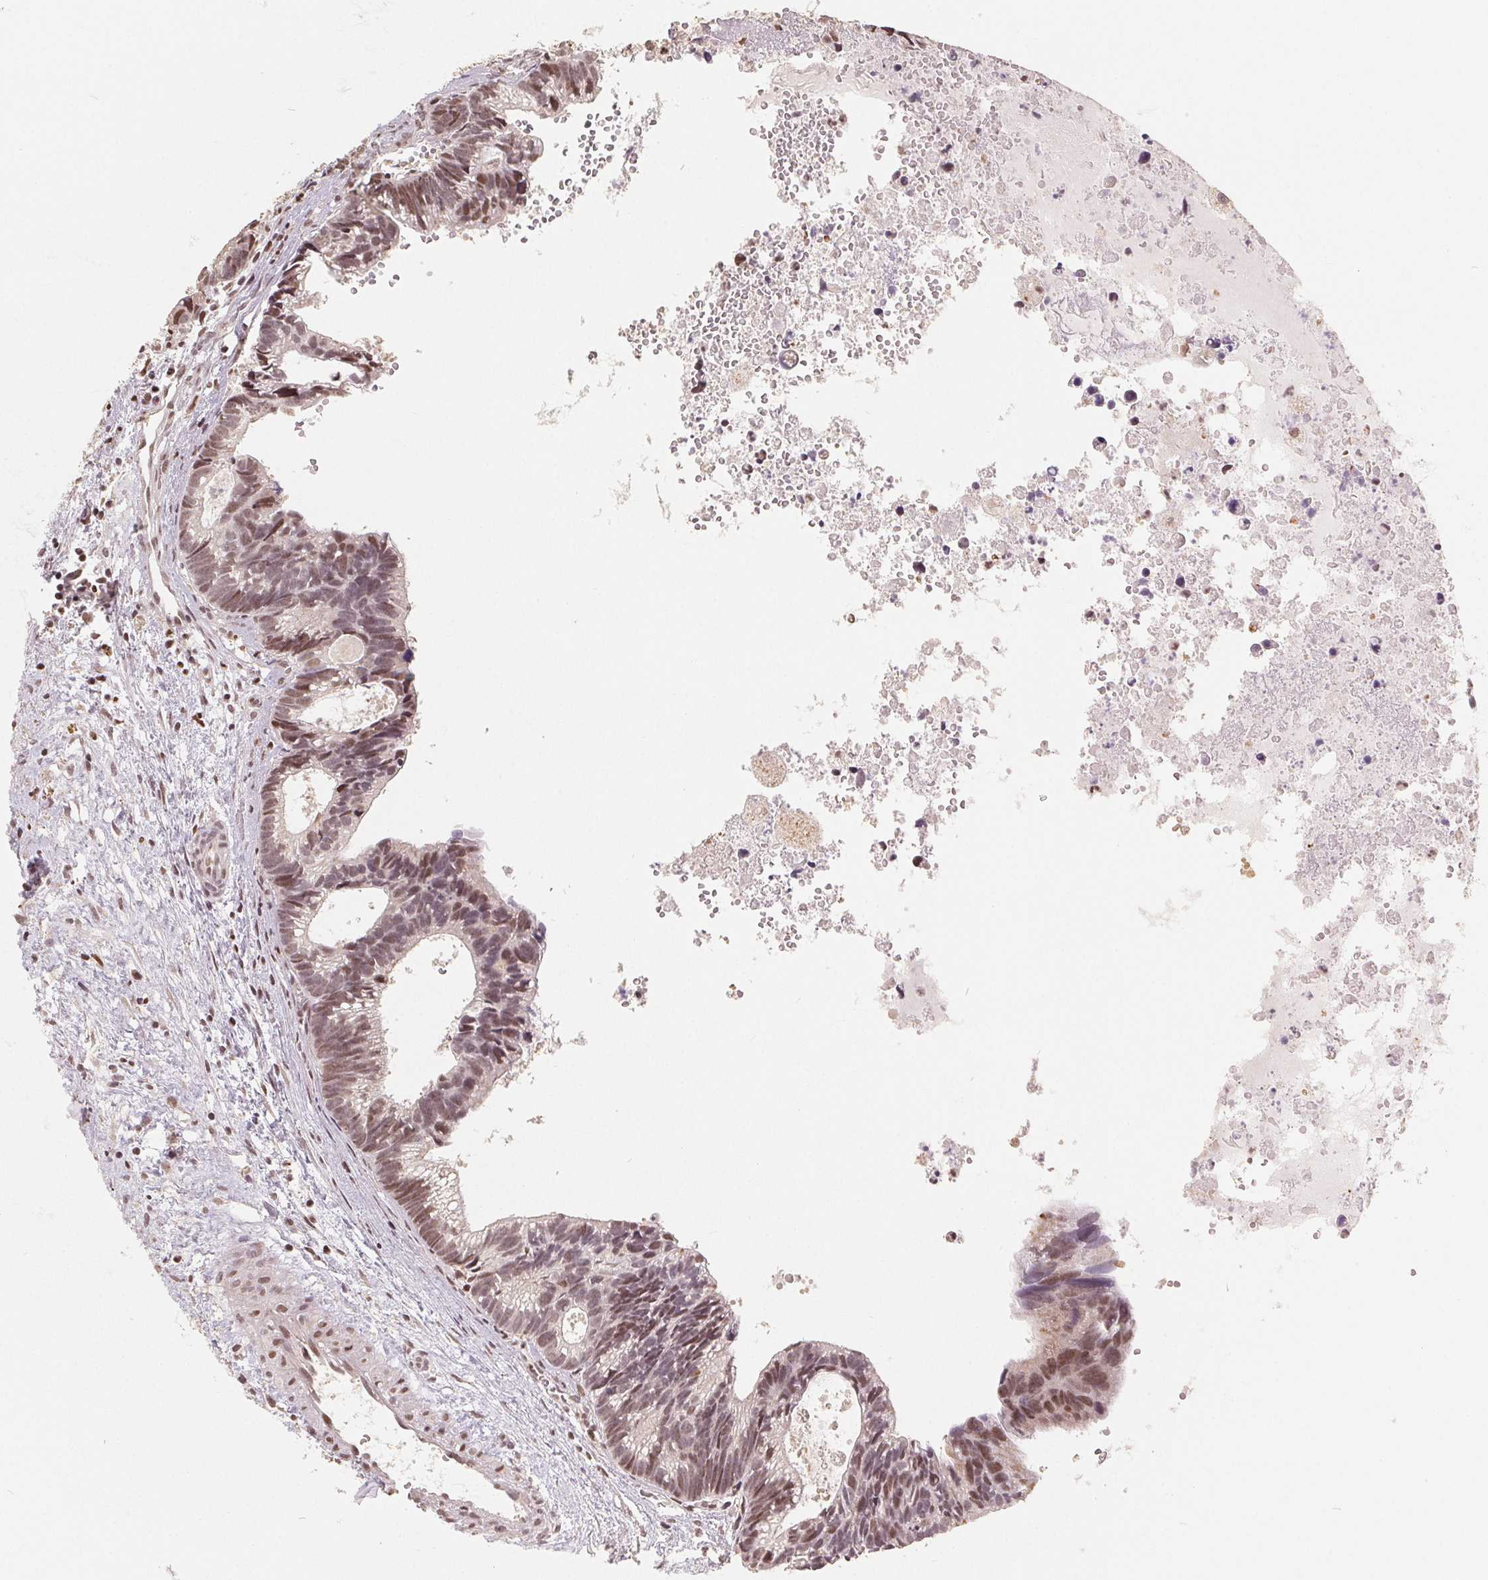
{"staining": {"intensity": "moderate", "quantity": ">75%", "location": "nuclear"}, "tissue": "head and neck cancer", "cell_type": "Tumor cells", "image_type": "cancer", "snomed": [{"axis": "morphology", "description": "Adenocarcinoma, NOS"}, {"axis": "topography", "description": "Head-Neck"}], "caption": "Protein analysis of head and neck cancer tissue displays moderate nuclear positivity in approximately >75% of tumor cells.", "gene": "CCDC138", "patient": {"sex": "male", "age": 62}}